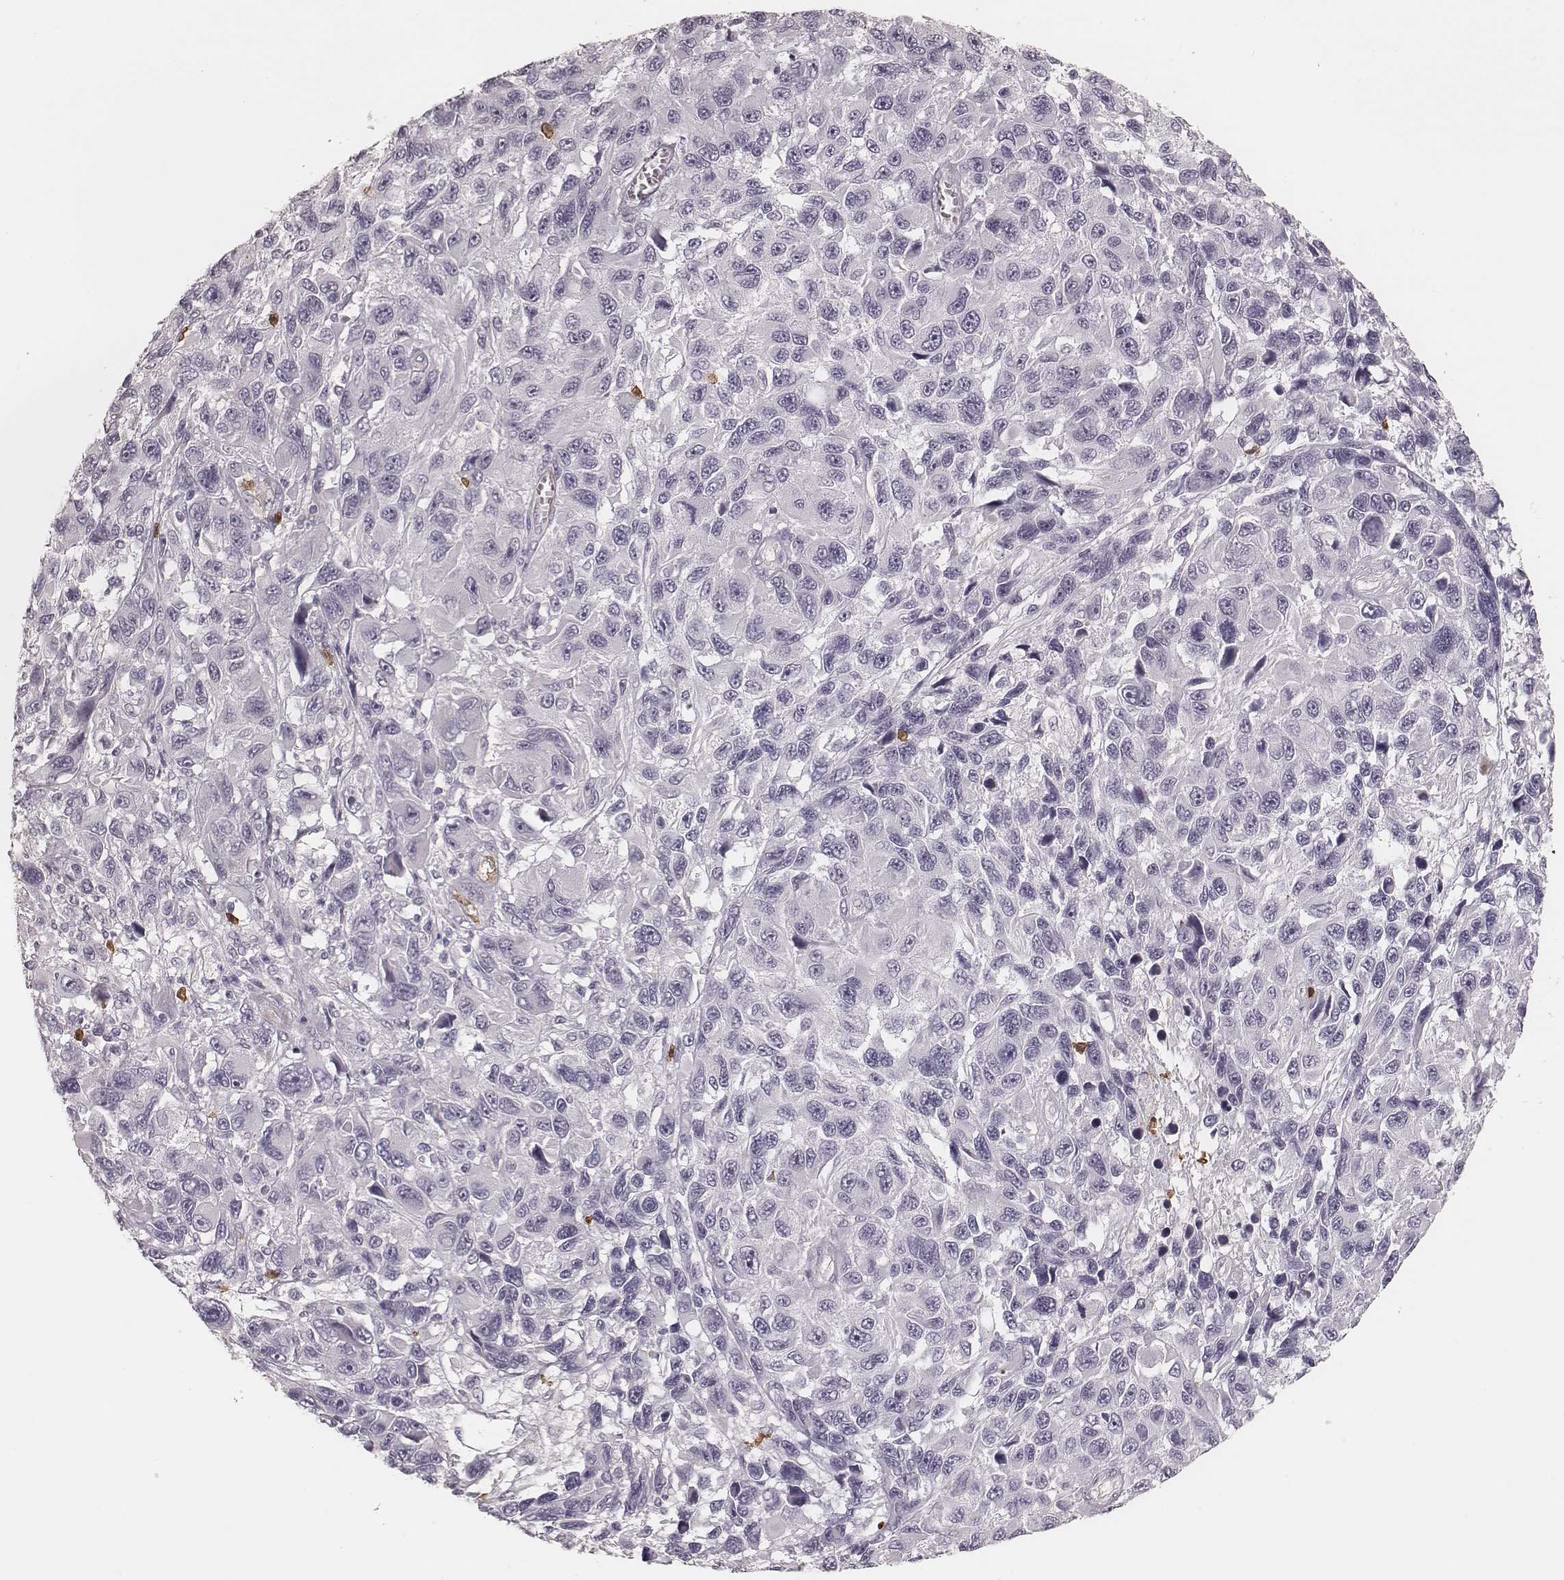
{"staining": {"intensity": "negative", "quantity": "none", "location": "none"}, "tissue": "melanoma", "cell_type": "Tumor cells", "image_type": "cancer", "snomed": [{"axis": "morphology", "description": "Malignant melanoma, NOS"}, {"axis": "topography", "description": "Skin"}], "caption": "Malignant melanoma was stained to show a protein in brown. There is no significant positivity in tumor cells. (DAB immunohistochemistry, high magnification).", "gene": "KITLG", "patient": {"sex": "male", "age": 53}}